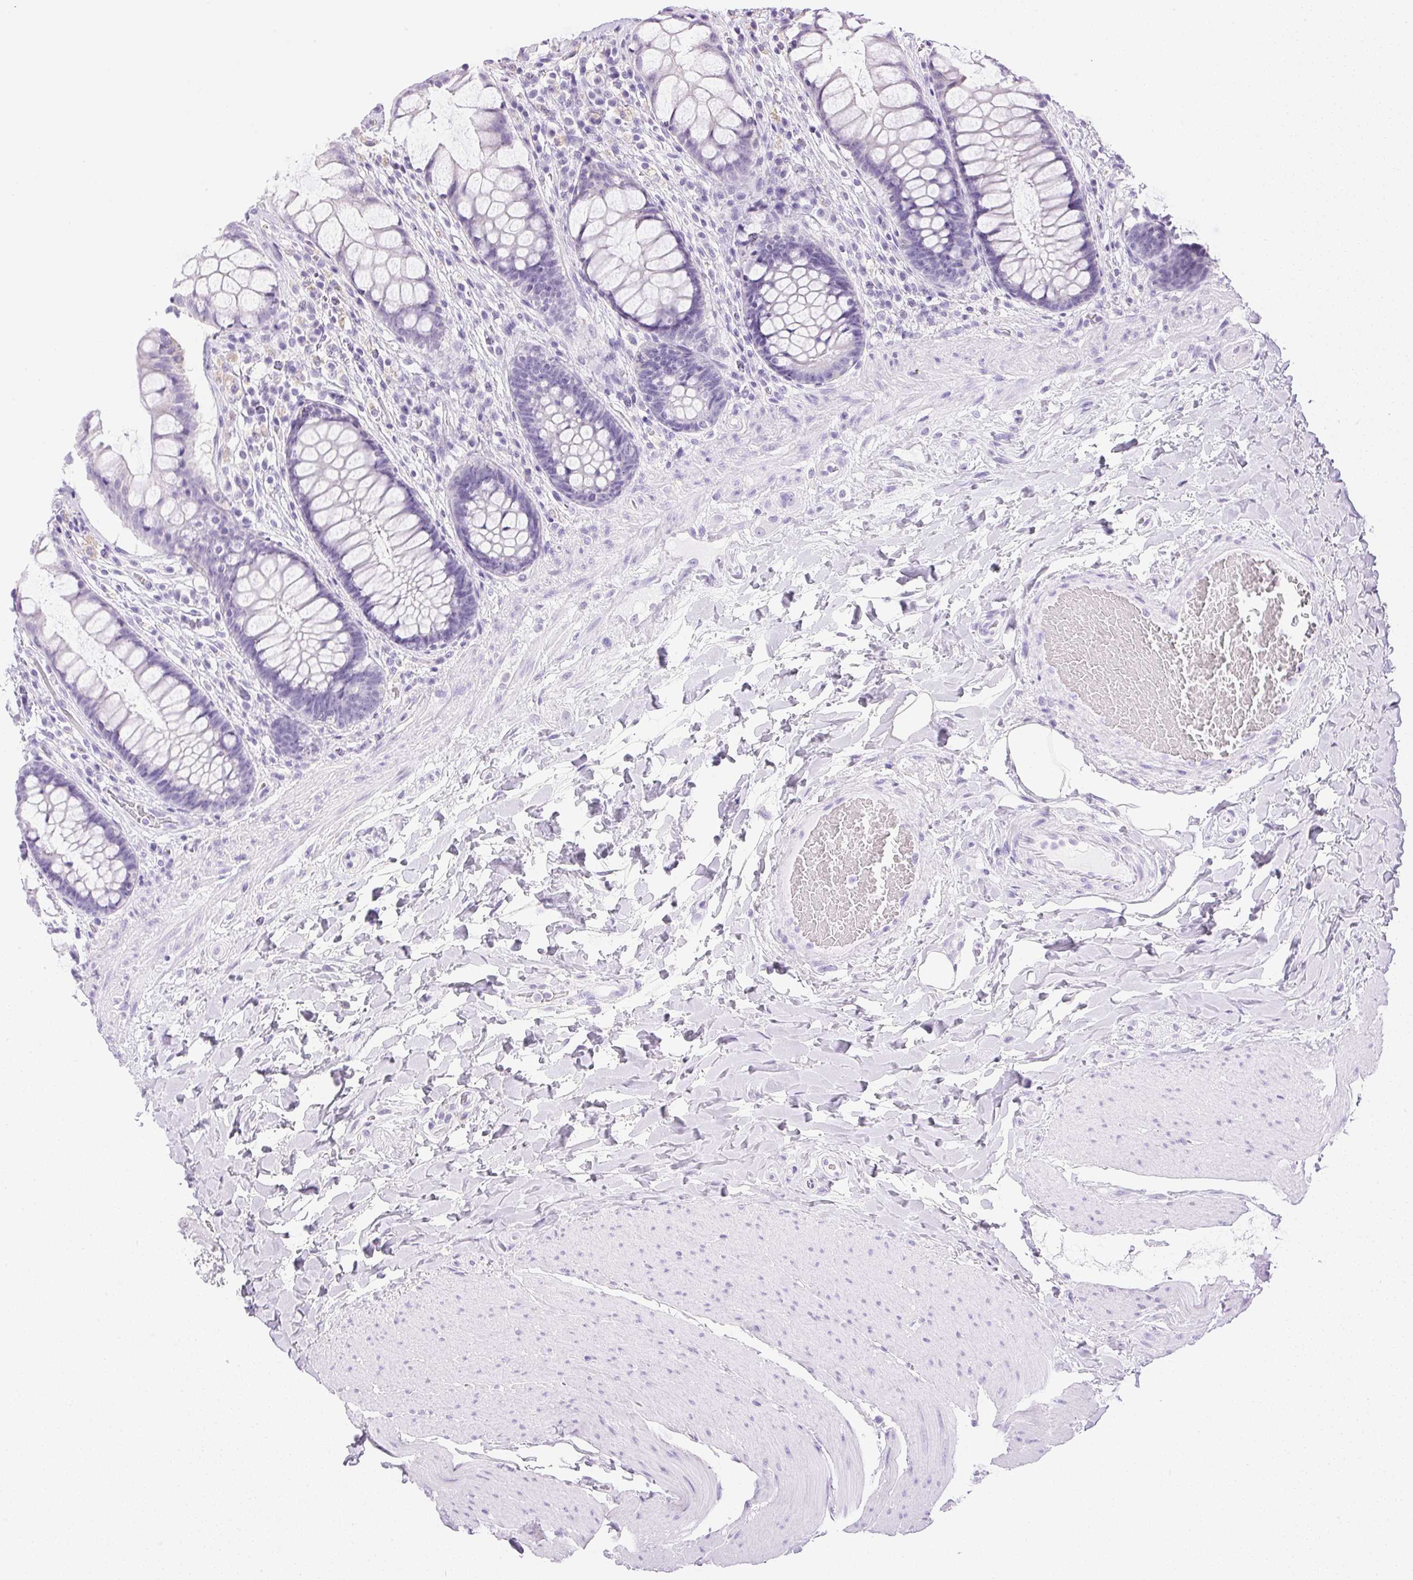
{"staining": {"intensity": "negative", "quantity": "none", "location": "none"}, "tissue": "rectum", "cell_type": "Glandular cells", "image_type": "normal", "snomed": [{"axis": "morphology", "description": "Normal tissue, NOS"}, {"axis": "topography", "description": "Rectum"}], "caption": "Immunohistochemistry histopathology image of benign rectum: human rectum stained with DAB exhibits no significant protein staining in glandular cells. (Immunohistochemistry (ihc), brightfield microscopy, high magnification).", "gene": "ATP6V1G3", "patient": {"sex": "female", "age": 58}}